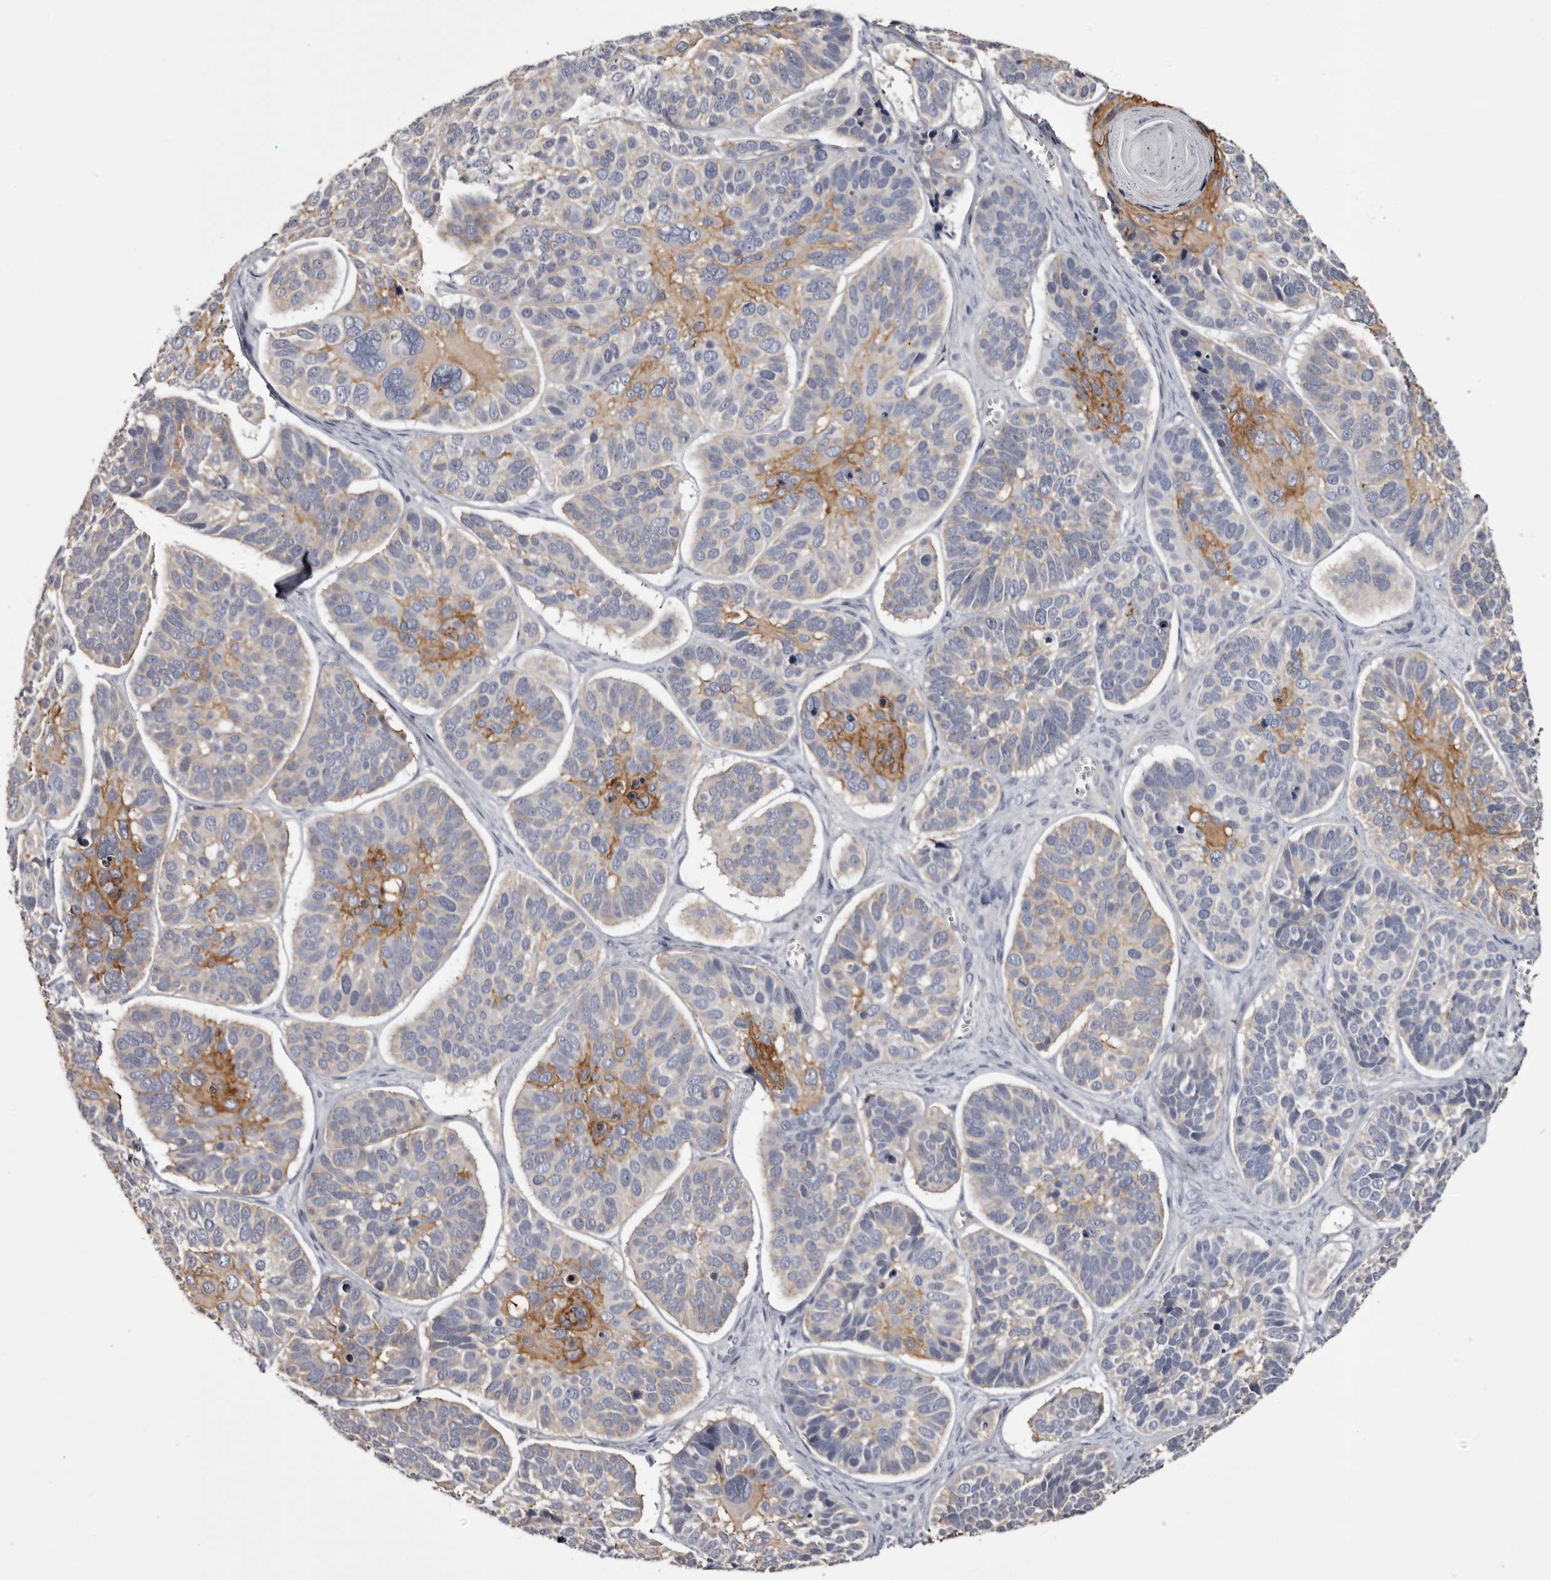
{"staining": {"intensity": "moderate", "quantity": "<25%", "location": "cytoplasmic/membranous"}, "tissue": "skin cancer", "cell_type": "Tumor cells", "image_type": "cancer", "snomed": [{"axis": "morphology", "description": "Basal cell carcinoma"}, {"axis": "topography", "description": "Skin"}], "caption": "This image displays skin cancer (basal cell carcinoma) stained with immunohistochemistry (IHC) to label a protein in brown. The cytoplasmic/membranous of tumor cells show moderate positivity for the protein. Nuclei are counter-stained blue.", "gene": "LAD1", "patient": {"sex": "male", "age": 62}}